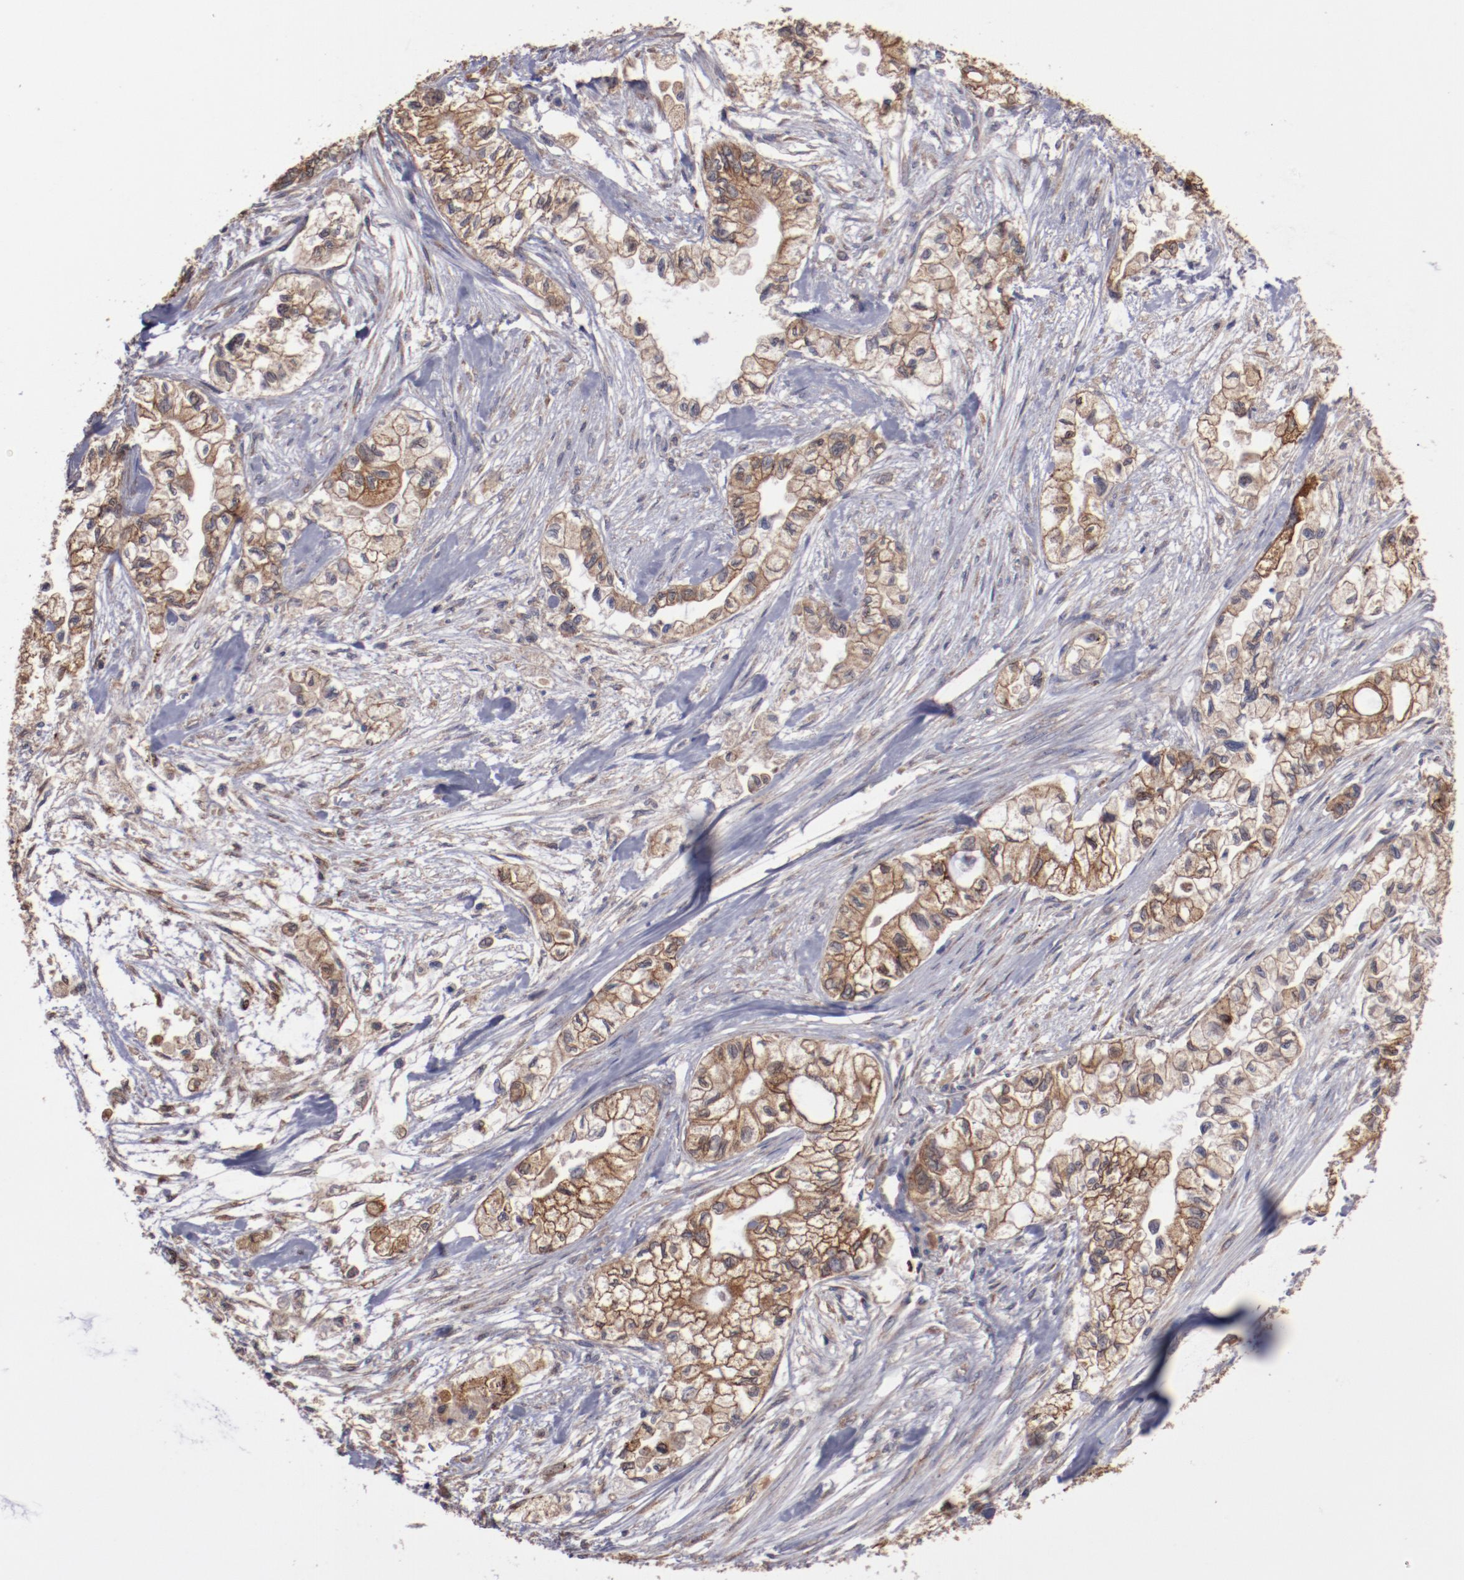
{"staining": {"intensity": "moderate", "quantity": ">75%", "location": "cytoplasmic/membranous"}, "tissue": "pancreatic cancer", "cell_type": "Tumor cells", "image_type": "cancer", "snomed": [{"axis": "morphology", "description": "Adenocarcinoma, NOS"}, {"axis": "topography", "description": "Pancreas"}], "caption": "Protein analysis of pancreatic cancer (adenocarcinoma) tissue exhibits moderate cytoplasmic/membranous expression in approximately >75% of tumor cells.", "gene": "NFKBIE", "patient": {"sex": "male", "age": 79}}